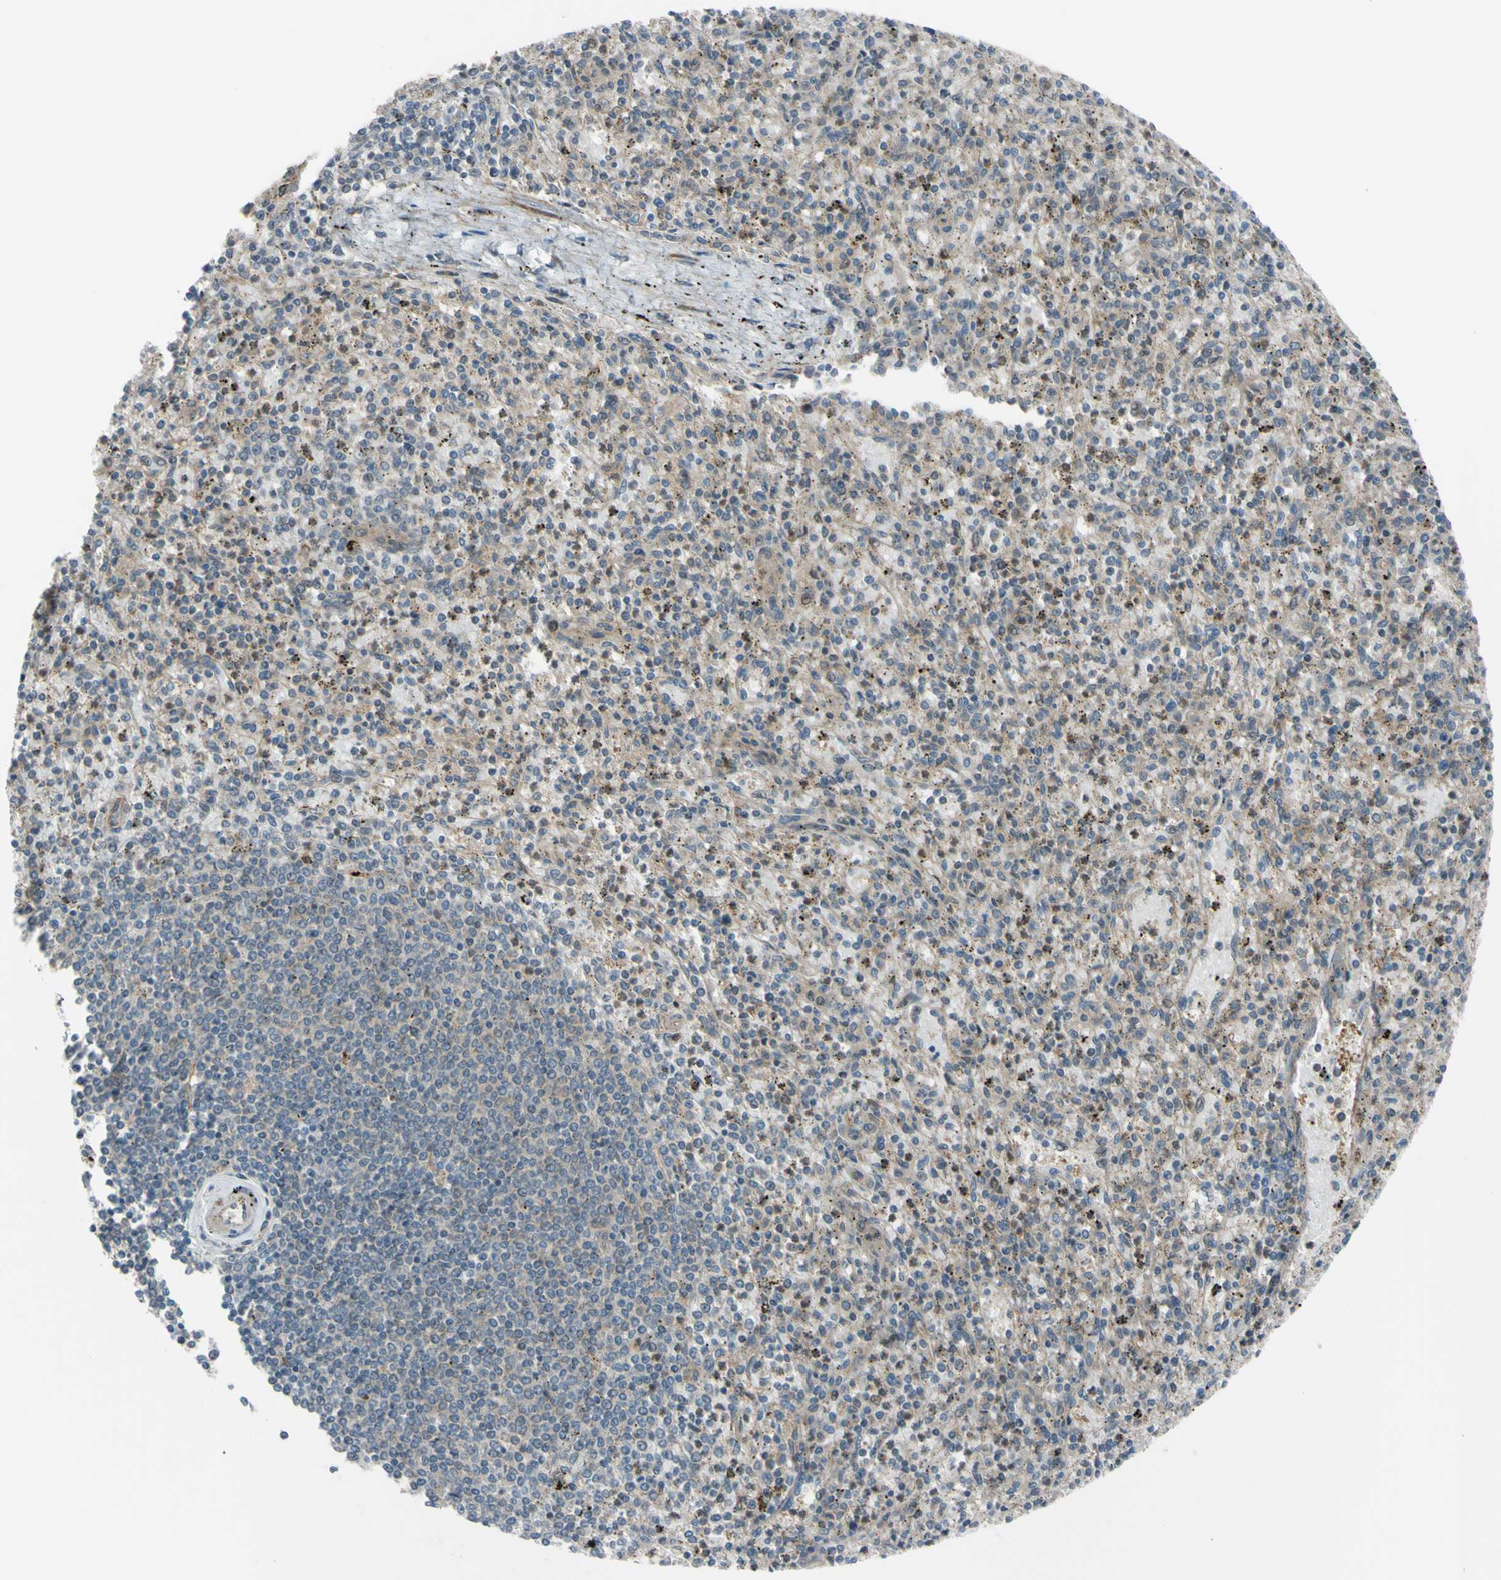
{"staining": {"intensity": "moderate", "quantity": ">75%", "location": "cytoplasmic/membranous"}, "tissue": "spleen", "cell_type": "Cells in red pulp", "image_type": "normal", "snomed": [{"axis": "morphology", "description": "Normal tissue, NOS"}, {"axis": "topography", "description": "Spleen"}], "caption": "A medium amount of moderate cytoplasmic/membranous expression is appreciated in about >75% of cells in red pulp in normal spleen. Immunohistochemistry stains the protein of interest in brown and the nuclei are stained blue.", "gene": "FLII", "patient": {"sex": "male", "age": 72}}